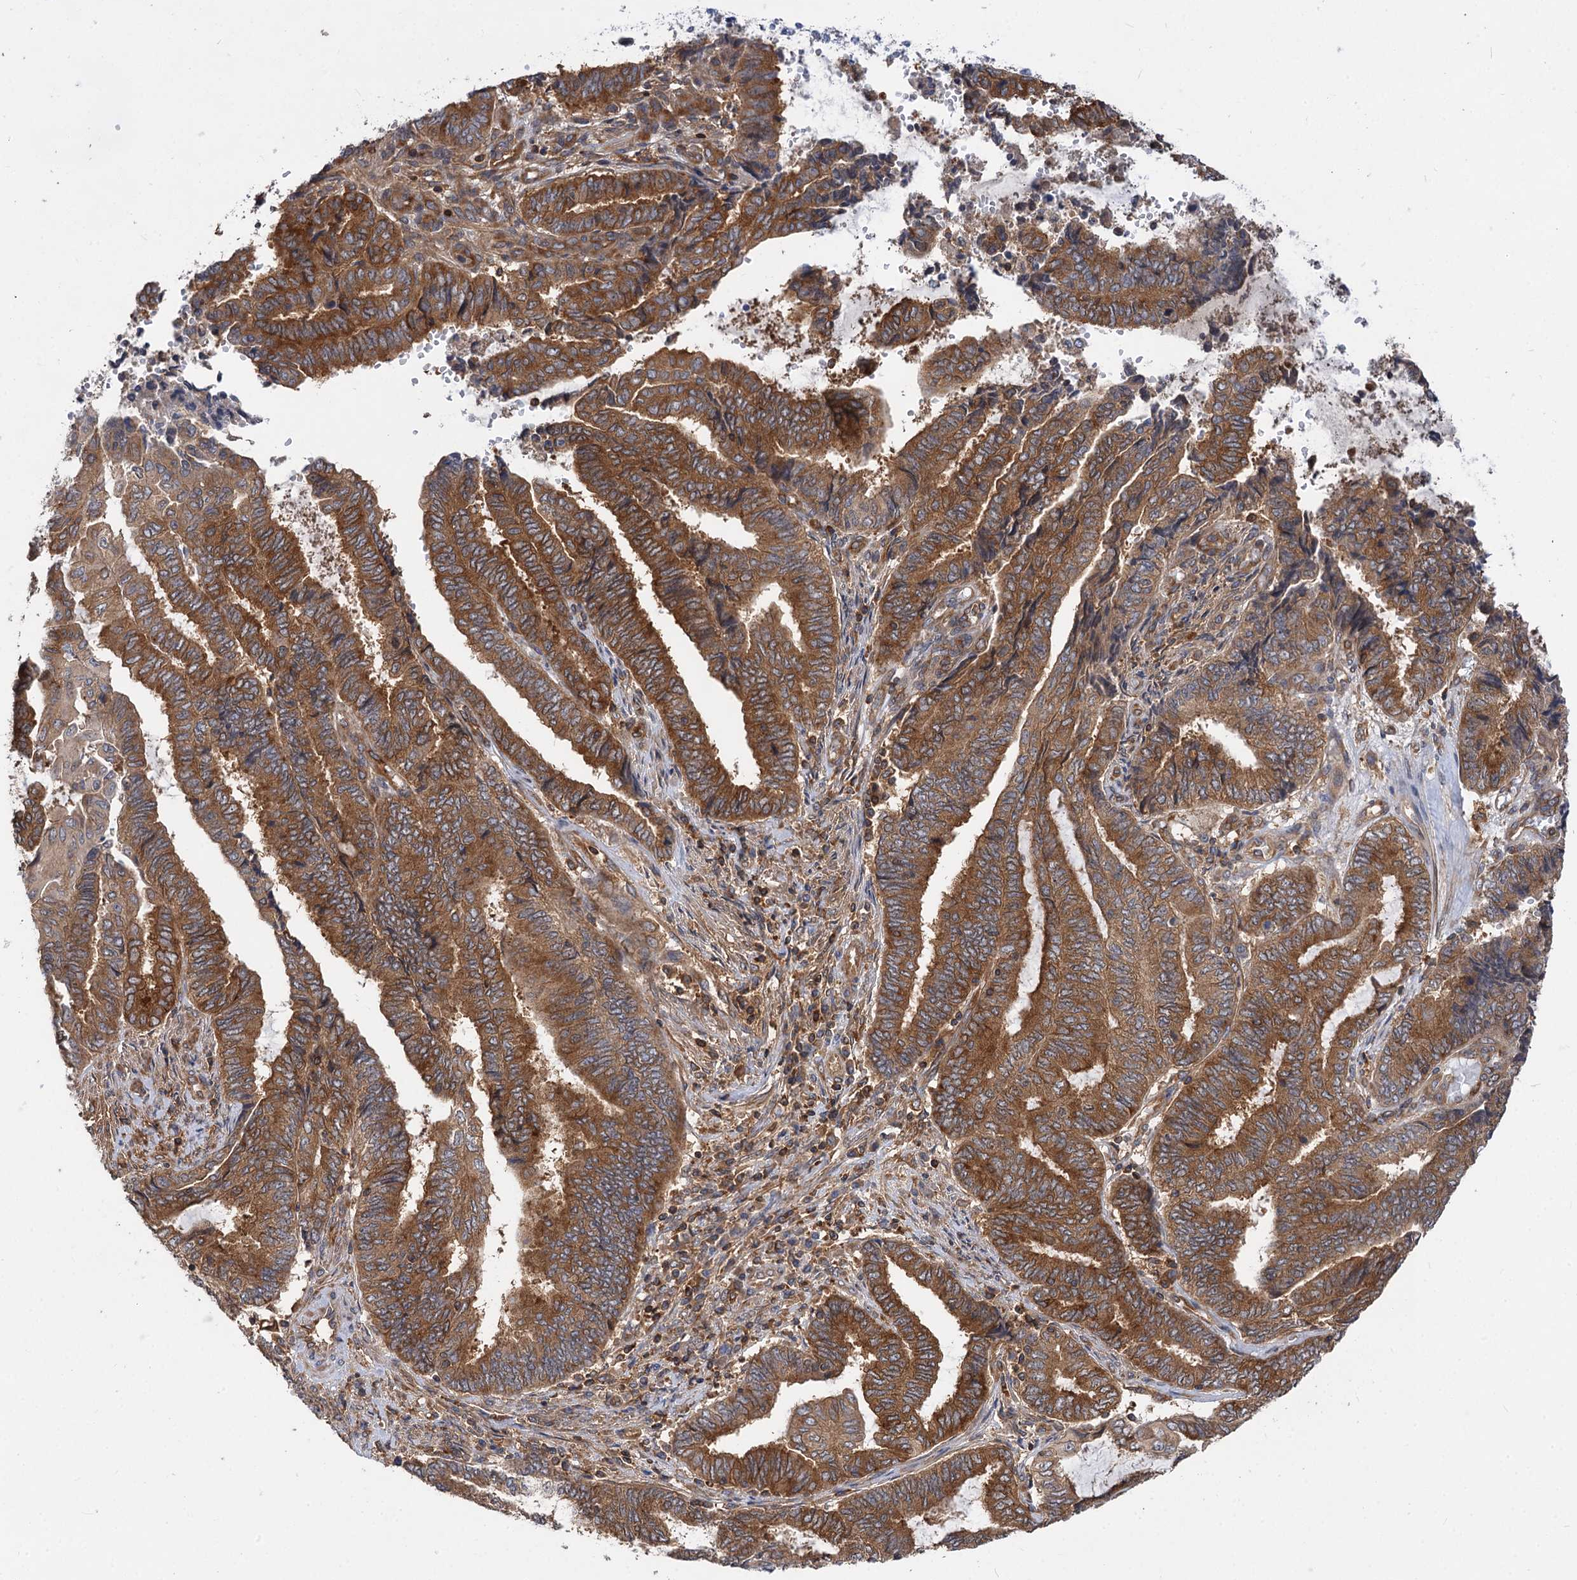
{"staining": {"intensity": "moderate", "quantity": ">75%", "location": "cytoplasmic/membranous"}, "tissue": "endometrial cancer", "cell_type": "Tumor cells", "image_type": "cancer", "snomed": [{"axis": "morphology", "description": "Adenocarcinoma, NOS"}, {"axis": "topography", "description": "Uterus"}, {"axis": "topography", "description": "Endometrium"}], "caption": "Immunohistochemical staining of human endometrial adenocarcinoma displays medium levels of moderate cytoplasmic/membranous protein staining in approximately >75% of tumor cells.", "gene": "PACS1", "patient": {"sex": "female", "age": 70}}